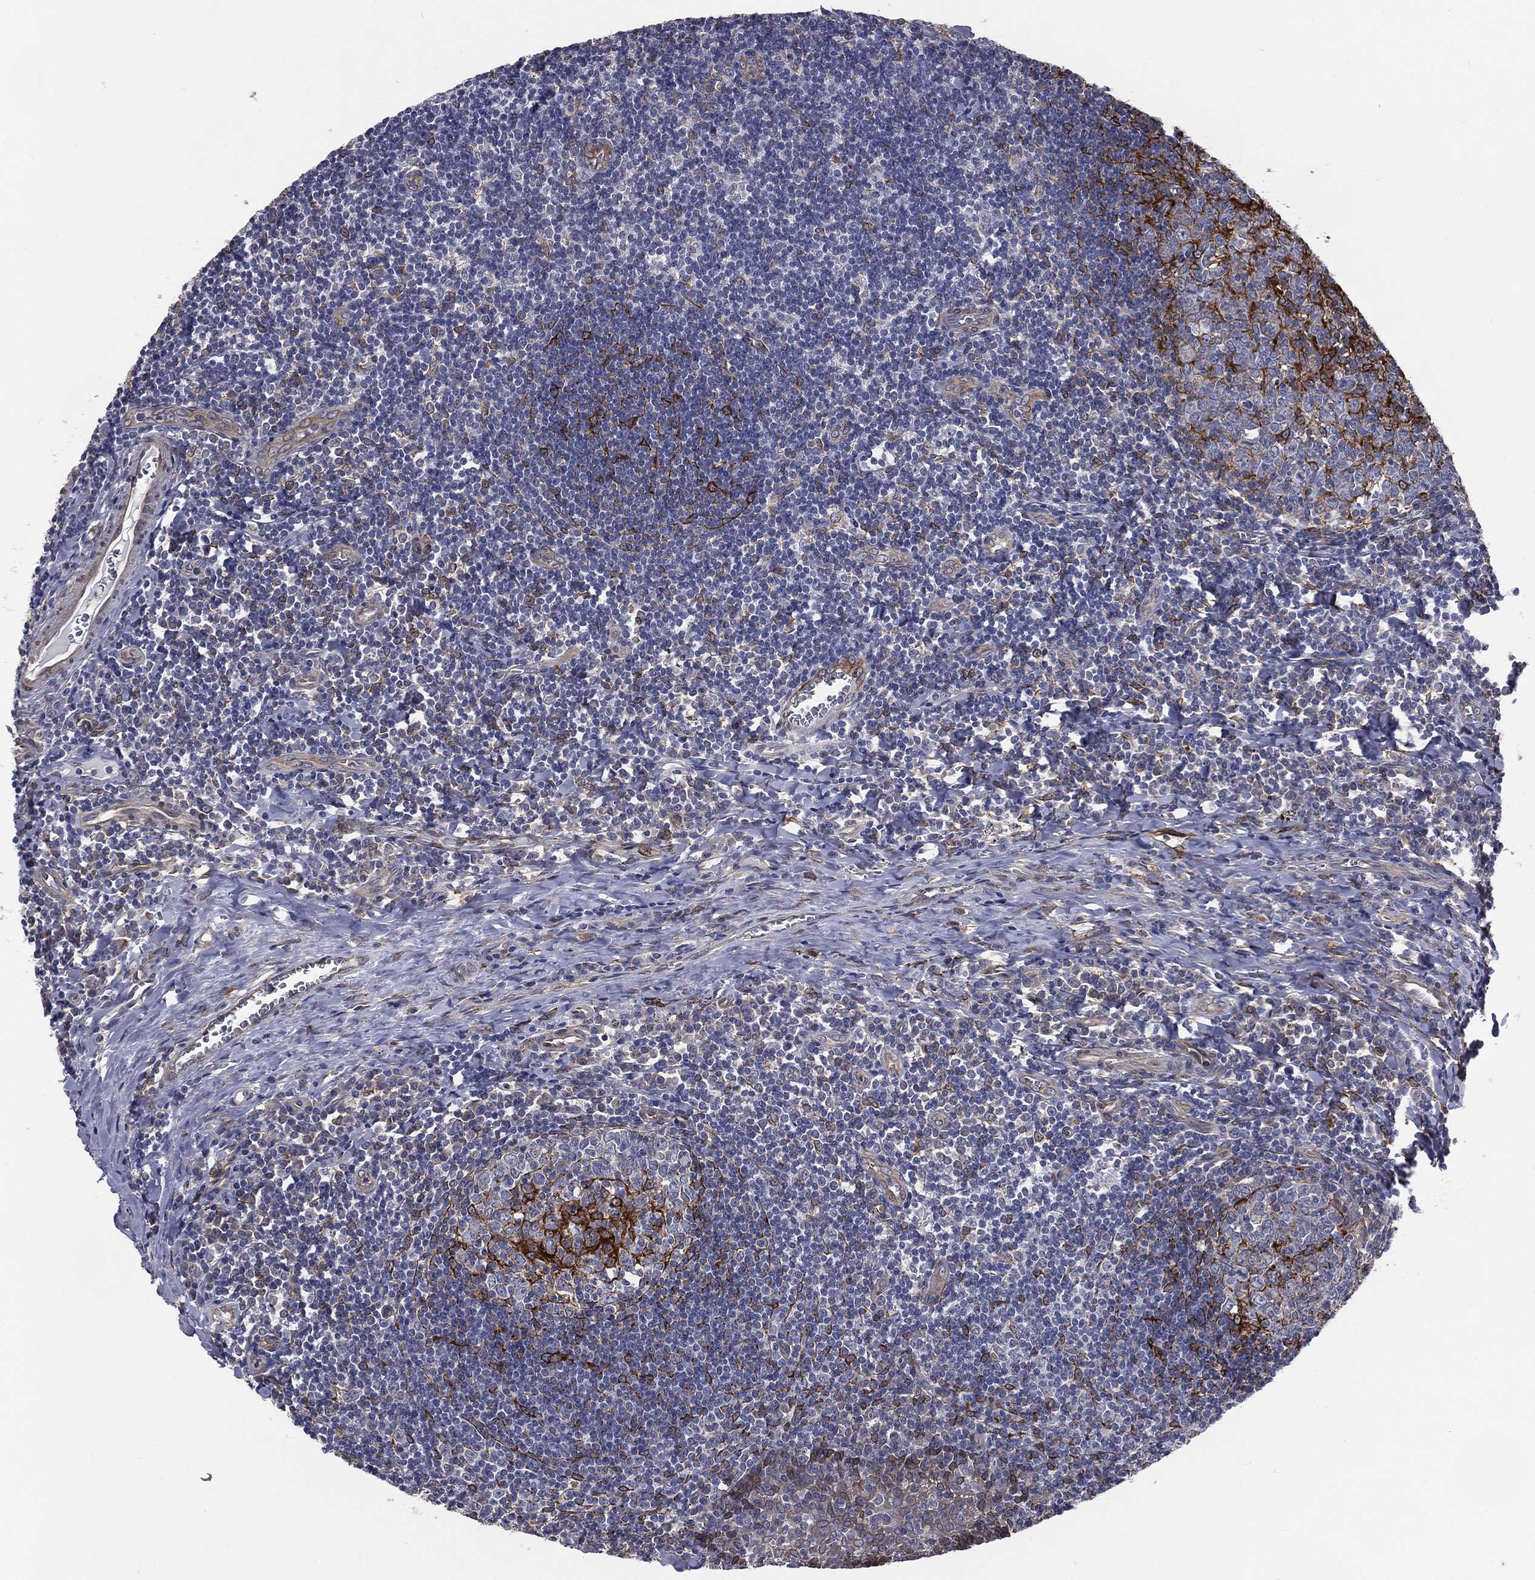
{"staining": {"intensity": "strong", "quantity": "<25%", "location": "cytoplasmic/membranous"}, "tissue": "tonsil", "cell_type": "Germinal center cells", "image_type": "normal", "snomed": [{"axis": "morphology", "description": "Normal tissue, NOS"}, {"axis": "morphology", "description": "Inflammation, NOS"}, {"axis": "topography", "description": "Tonsil"}], "caption": "A high-resolution micrograph shows immunohistochemistry (IHC) staining of benign tonsil, which exhibits strong cytoplasmic/membranous staining in about <25% of germinal center cells.", "gene": "PGRMC1", "patient": {"sex": "female", "age": 31}}